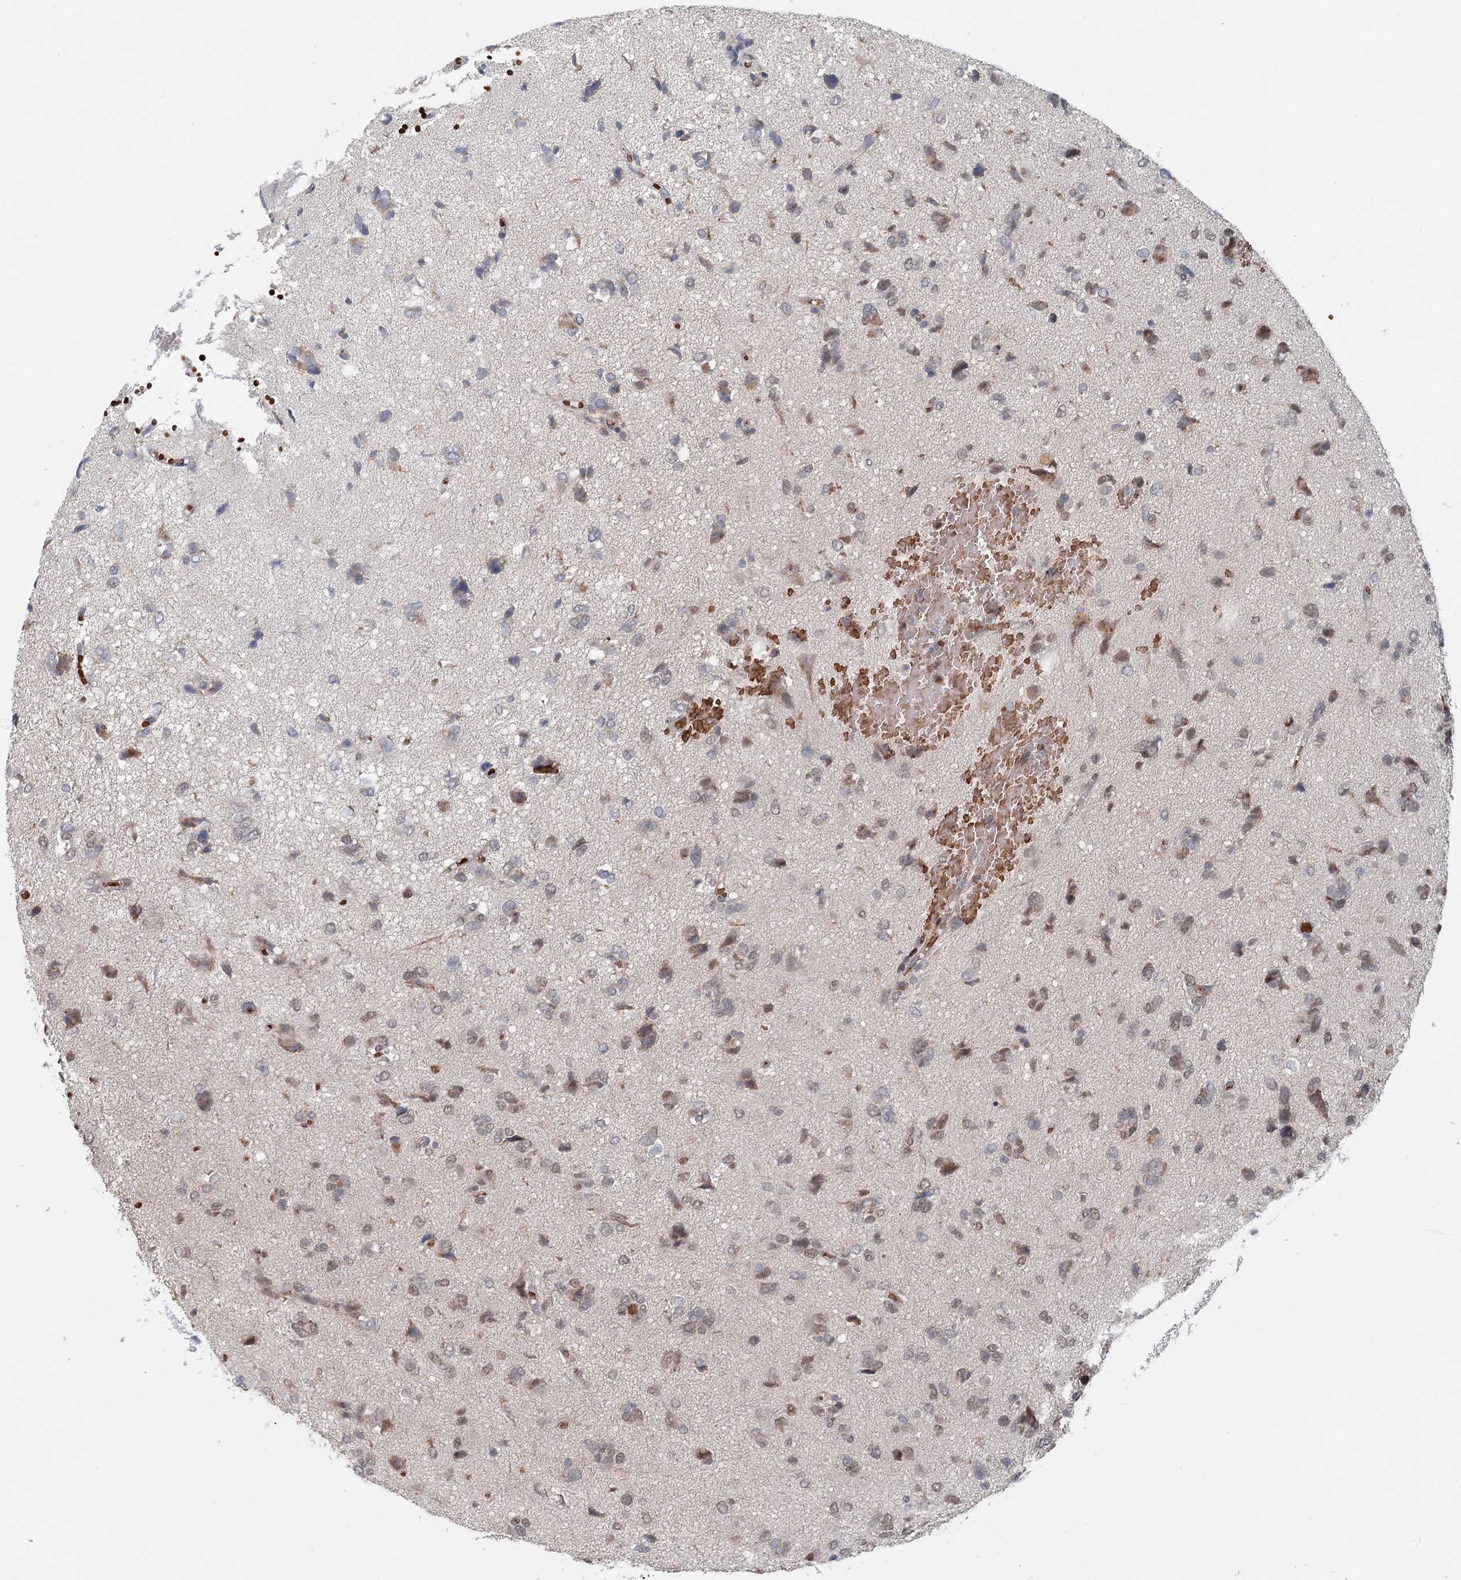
{"staining": {"intensity": "weak", "quantity": "<25%", "location": "cytoplasmic/membranous"}, "tissue": "glioma", "cell_type": "Tumor cells", "image_type": "cancer", "snomed": [{"axis": "morphology", "description": "Glioma, malignant, High grade"}, {"axis": "topography", "description": "Brain"}], "caption": "Image shows no significant protein positivity in tumor cells of glioma.", "gene": "ADK", "patient": {"sex": "female", "age": 59}}